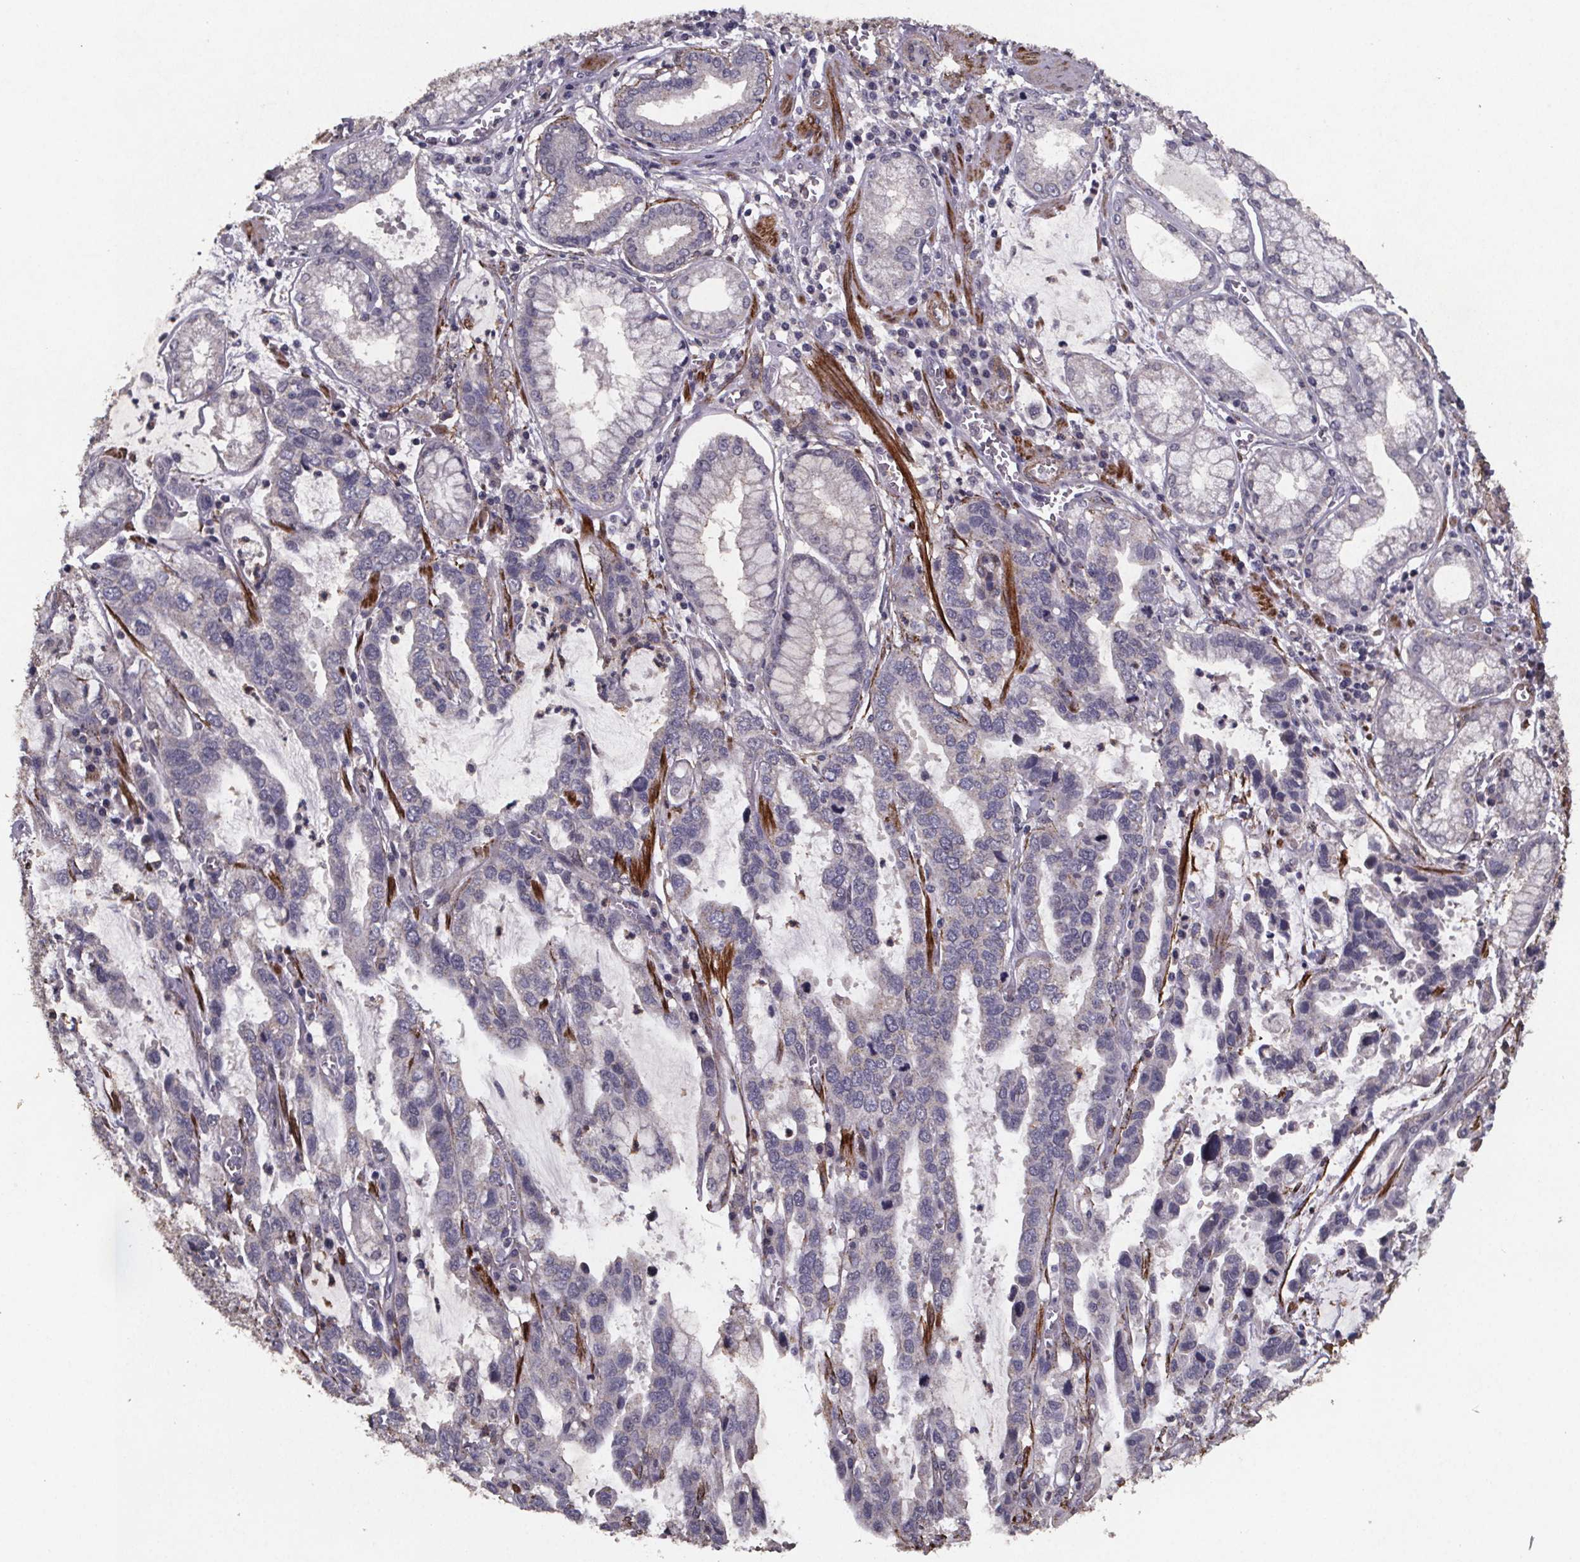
{"staining": {"intensity": "negative", "quantity": "none", "location": "none"}, "tissue": "stomach cancer", "cell_type": "Tumor cells", "image_type": "cancer", "snomed": [{"axis": "morphology", "description": "Adenocarcinoma, NOS"}, {"axis": "topography", "description": "Stomach, lower"}], "caption": "IHC of stomach cancer (adenocarcinoma) shows no positivity in tumor cells.", "gene": "PALLD", "patient": {"sex": "female", "age": 76}}